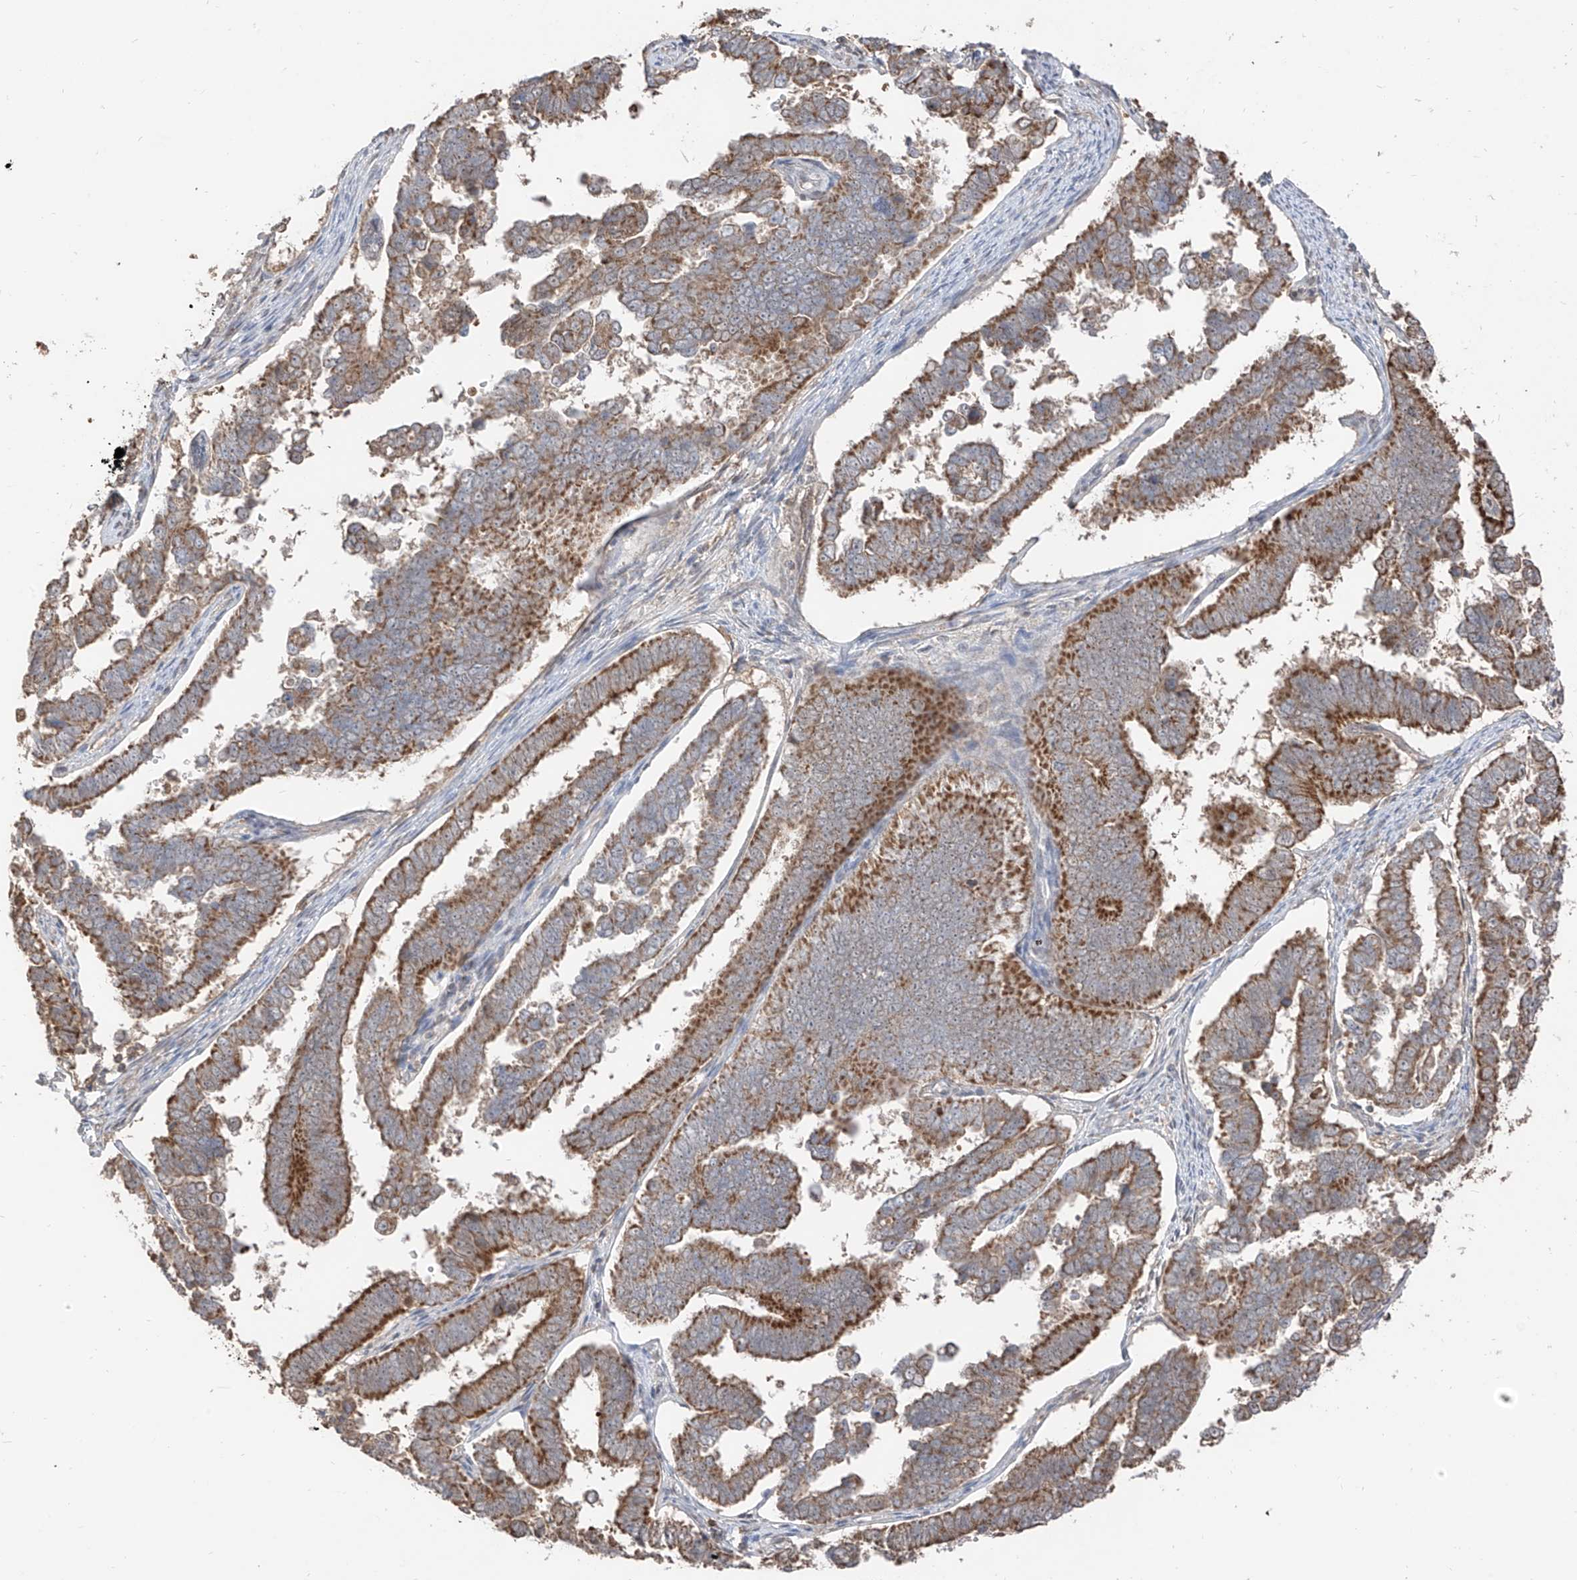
{"staining": {"intensity": "moderate", "quantity": ">75%", "location": "cytoplasmic/membranous"}, "tissue": "endometrial cancer", "cell_type": "Tumor cells", "image_type": "cancer", "snomed": [{"axis": "morphology", "description": "Adenocarcinoma, NOS"}, {"axis": "topography", "description": "Endometrium"}], "caption": "The immunohistochemical stain shows moderate cytoplasmic/membranous positivity in tumor cells of adenocarcinoma (endometrial) tissue. Nuclei are stained in blue.", "gene": "ETHE1", "patient": {"sex": "female", "age": 75}}